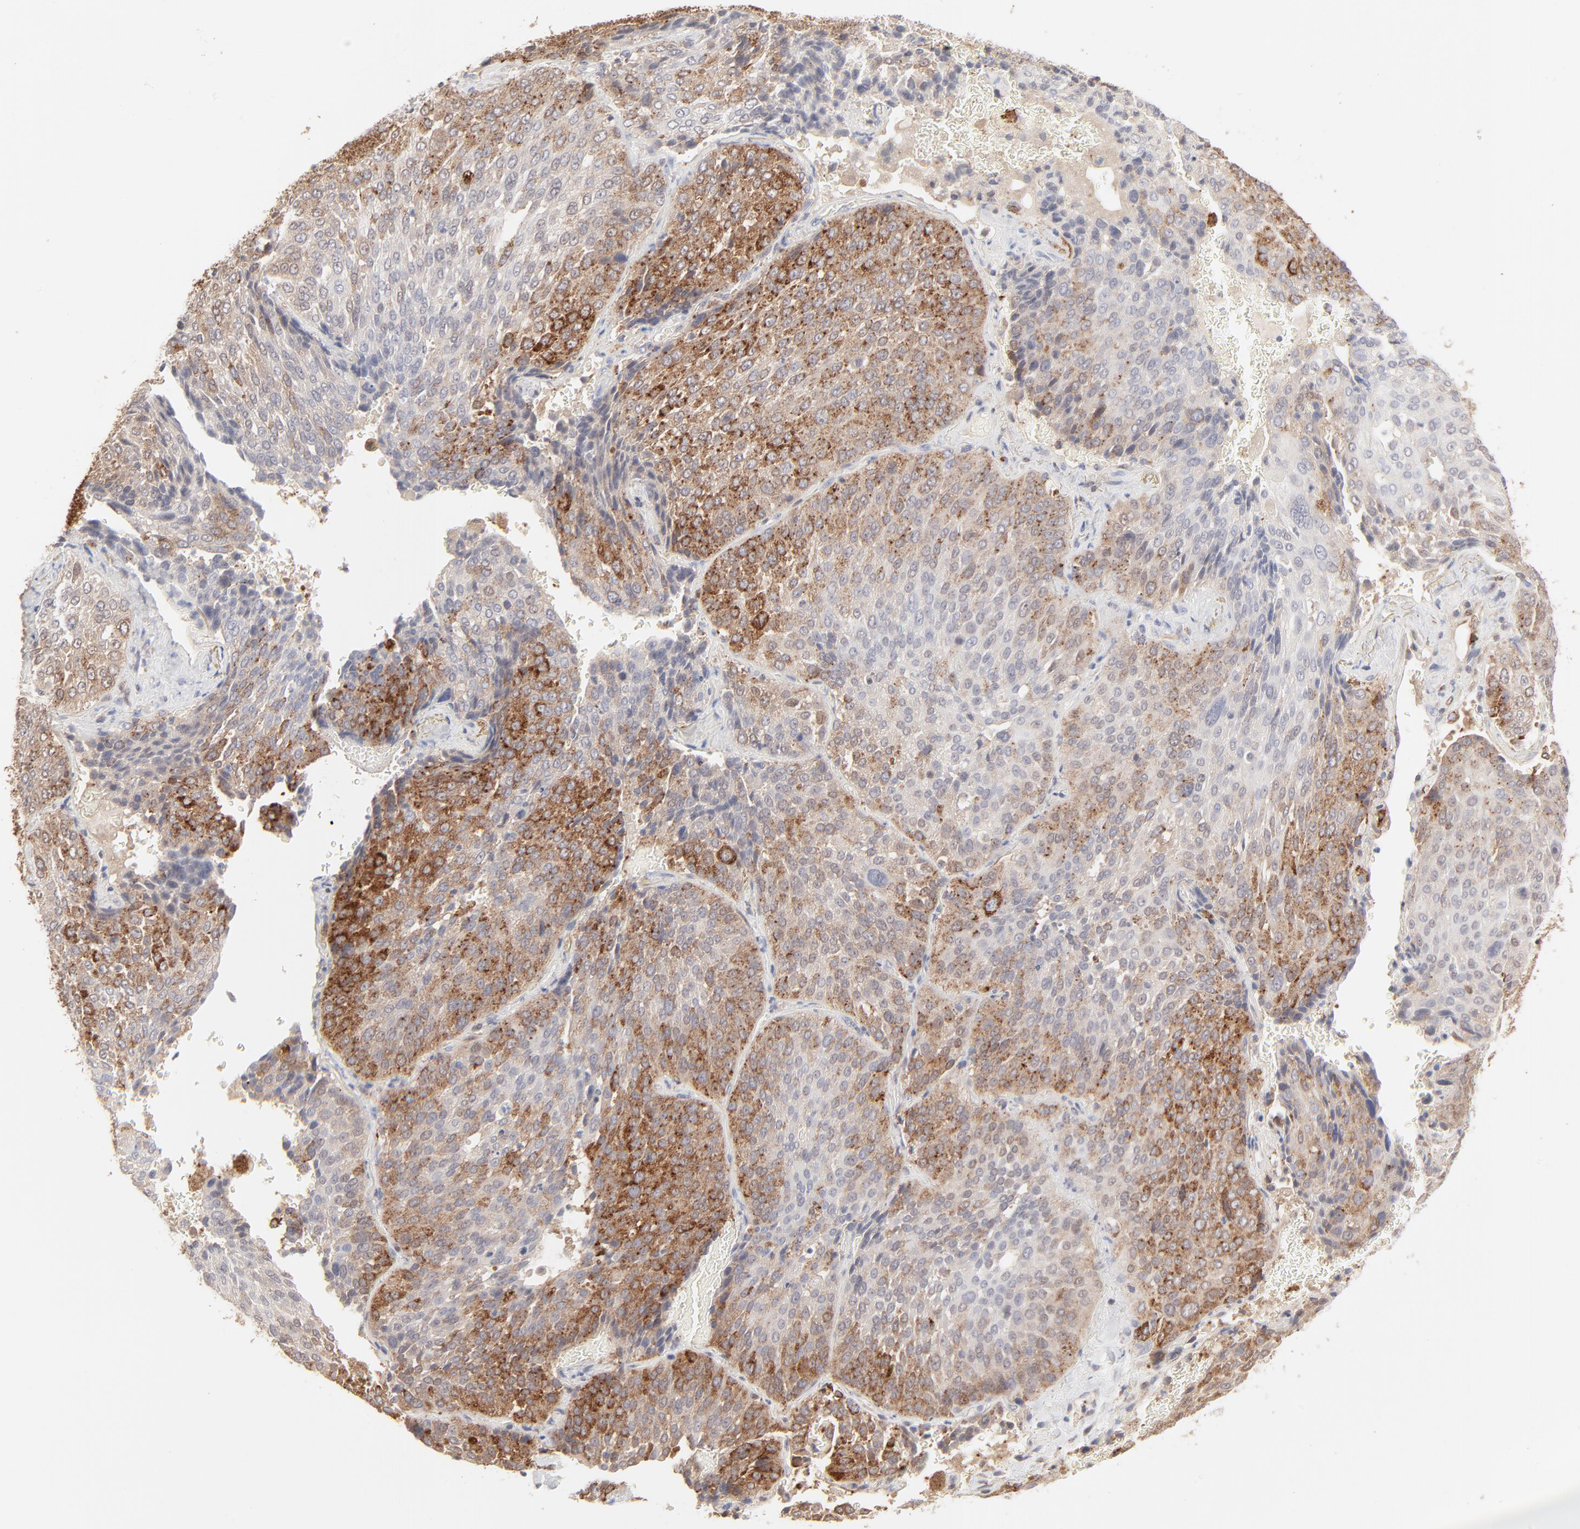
{"staining": {"intensity": "moderate", "quantity": ">75%", "location": "cytoplasmic/membranous"}, "tissue": "lung cancer", "cell_type": "Tumor cells", "image_type": "cancer", "snomed": [{"axis": "morphology", "description": "Squamous cell carcinoma, NOS"}, {"axis": "topography", "description": "Lung"}], "caption": "Immunohistochemistry (IHC) of human lung squamous cell carcinoma demonstrates medium levels of moderate cytoplasmic/membranous expression in approximately >75% of tumor cells.", "gene": "CDK6", "patient": {"sex": "male", "age": 54}}